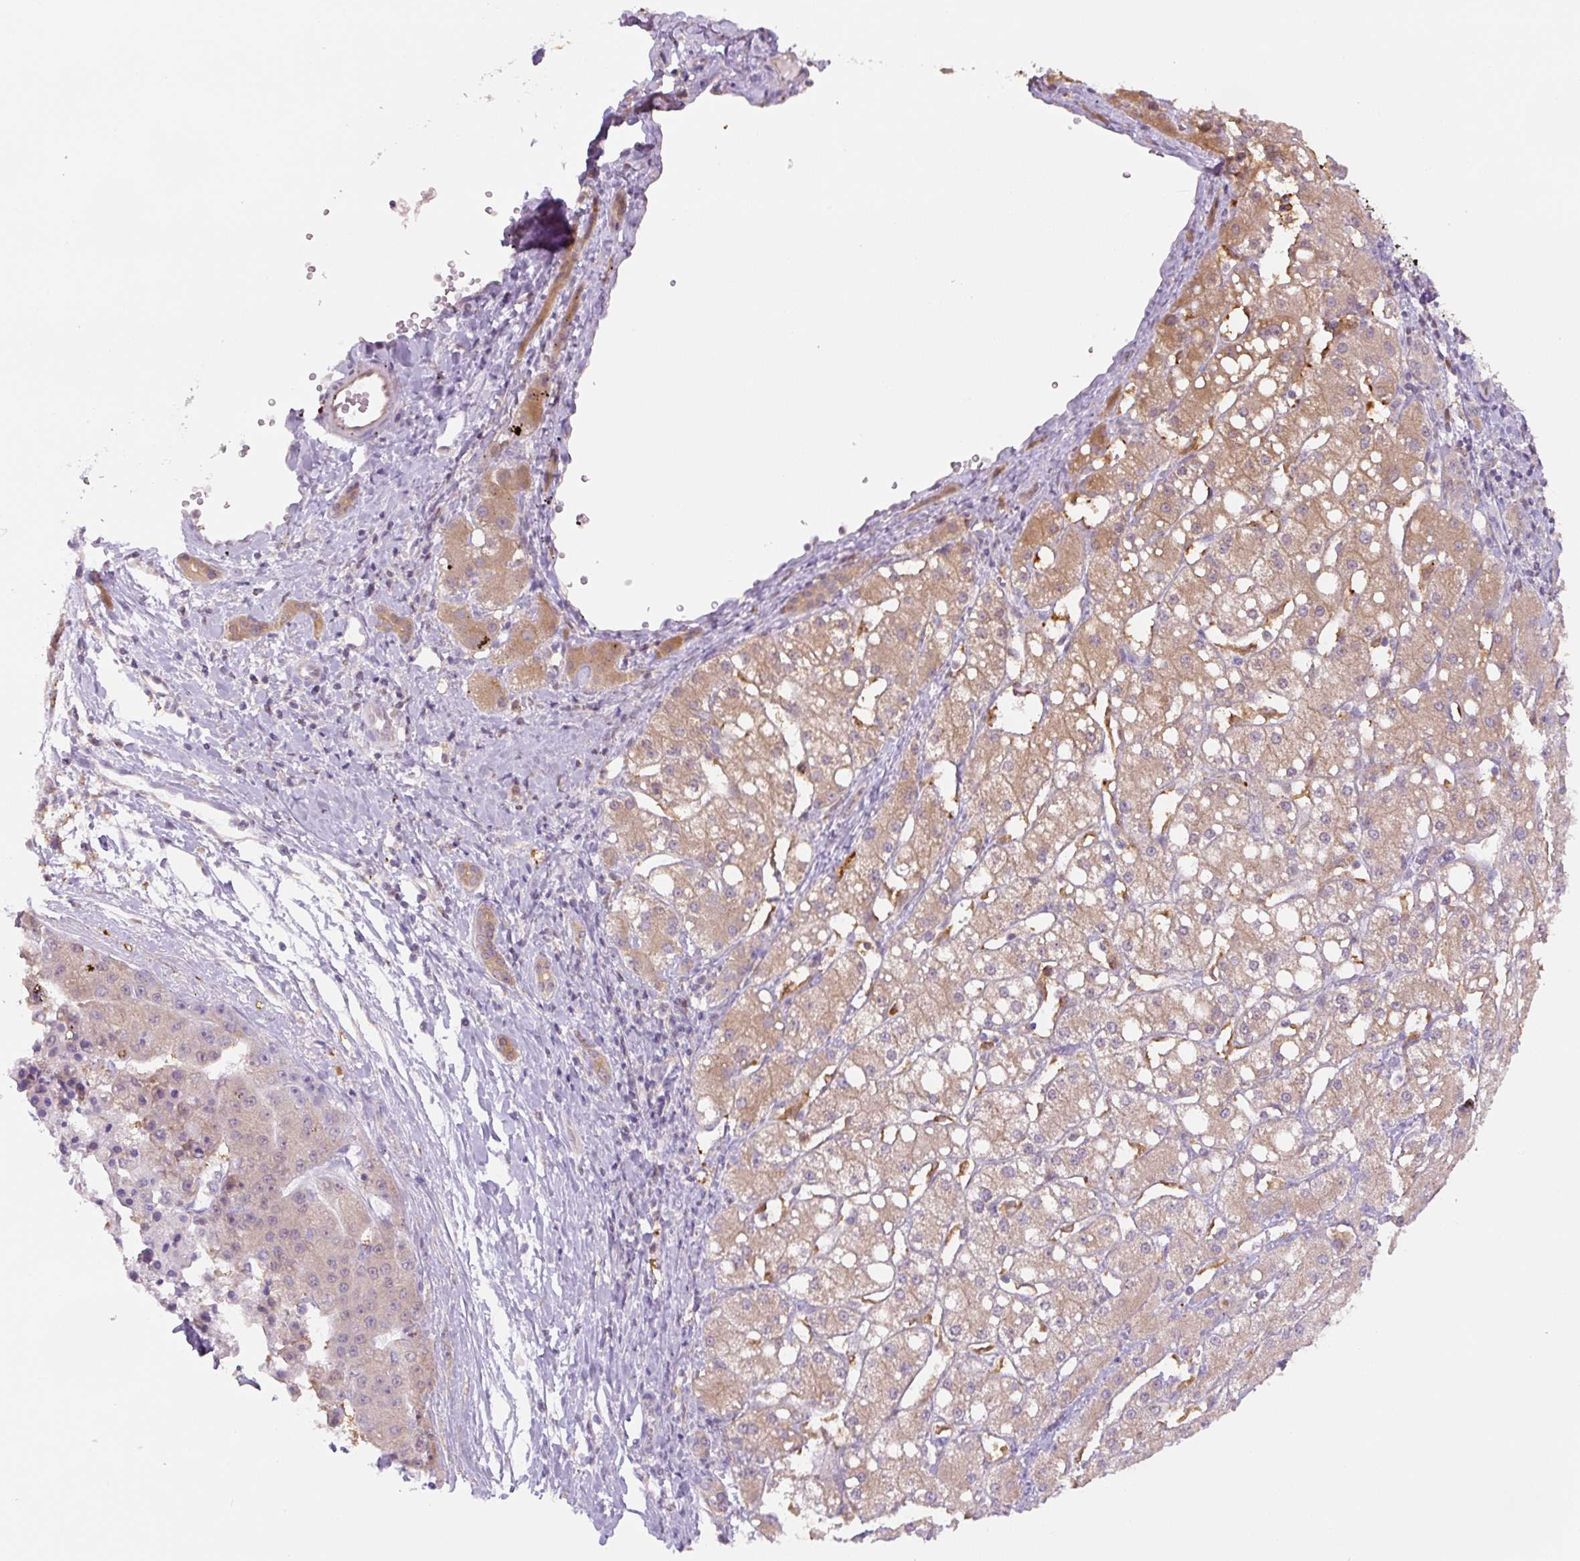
{"staining": {"intensity": "weak", "quantity": ">75%", "location": "cytoplasmic/membranous"}, "tissue": "liver cancer", "cell_type": "Tumor cells", "image_type": "cancer", "snomed": [{"axis": "morphology", "description": "Carcinoma, Hepatocellular, NOS"}, {"axis": "topography", "description": "Liver"}], "caption": "Liver cancer stained with a protein marker reveals weak staining in tumor cells.", "gene": "SPSB2", "patient": {"sex": "male", "age": 67}}